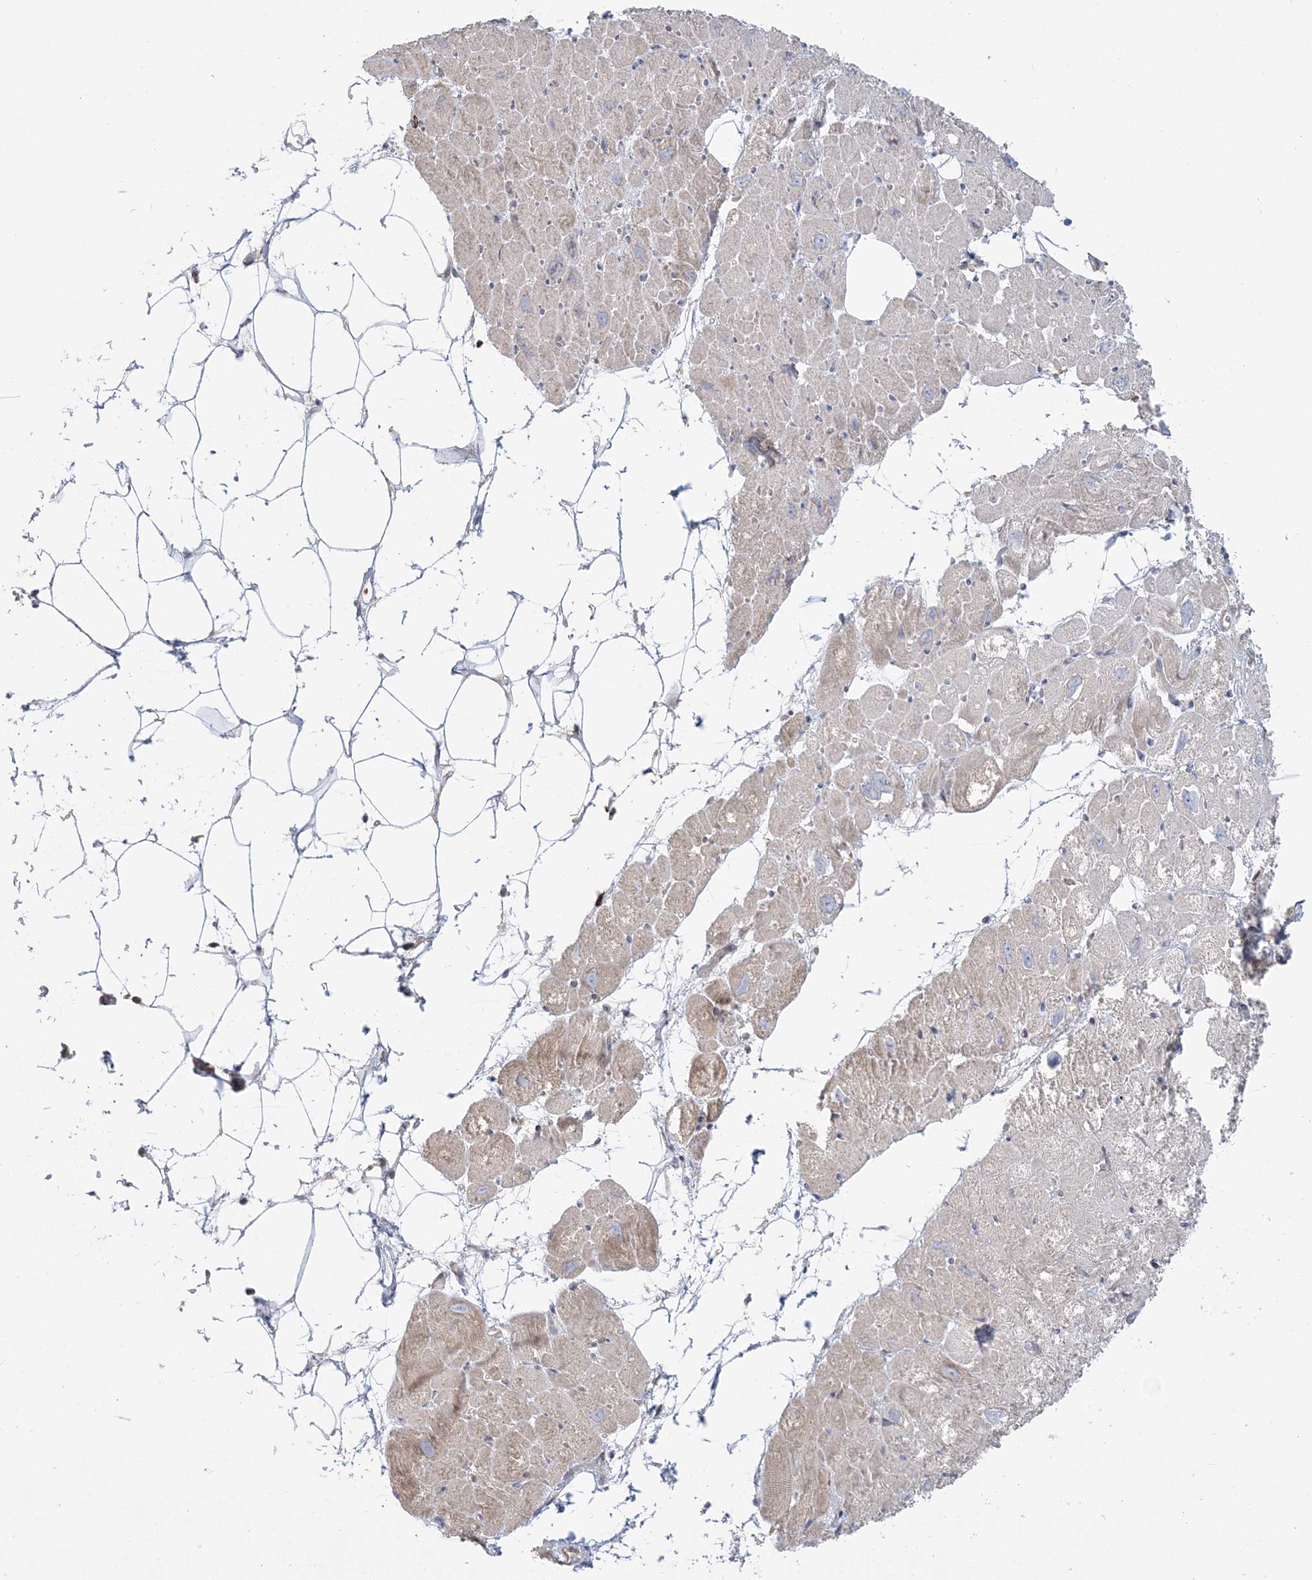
{"staining": {"intensity": "weak", "quantity": "<25%", "location": "cytoplasmic/membranous"}, "tissue": "heart muscle", "cell_type": "Cardiomyocytes", "image_type": "normal", "snomed": [{"axis": "morphology", "description": "Normal tissue, NOS"}, {"axis": "topography", "description": "Heart"}], "caption": "This is a image of immunohistochemistry staining of benign heart muscle, which shows no expression in cardiomyocytes. Brightfield microscopy of IHC stained with DAB (brown) and hematoxylin (blue), captured at high magnification.", "gene": "HAAO", "patient": {"sex": "male", "age": 50}}